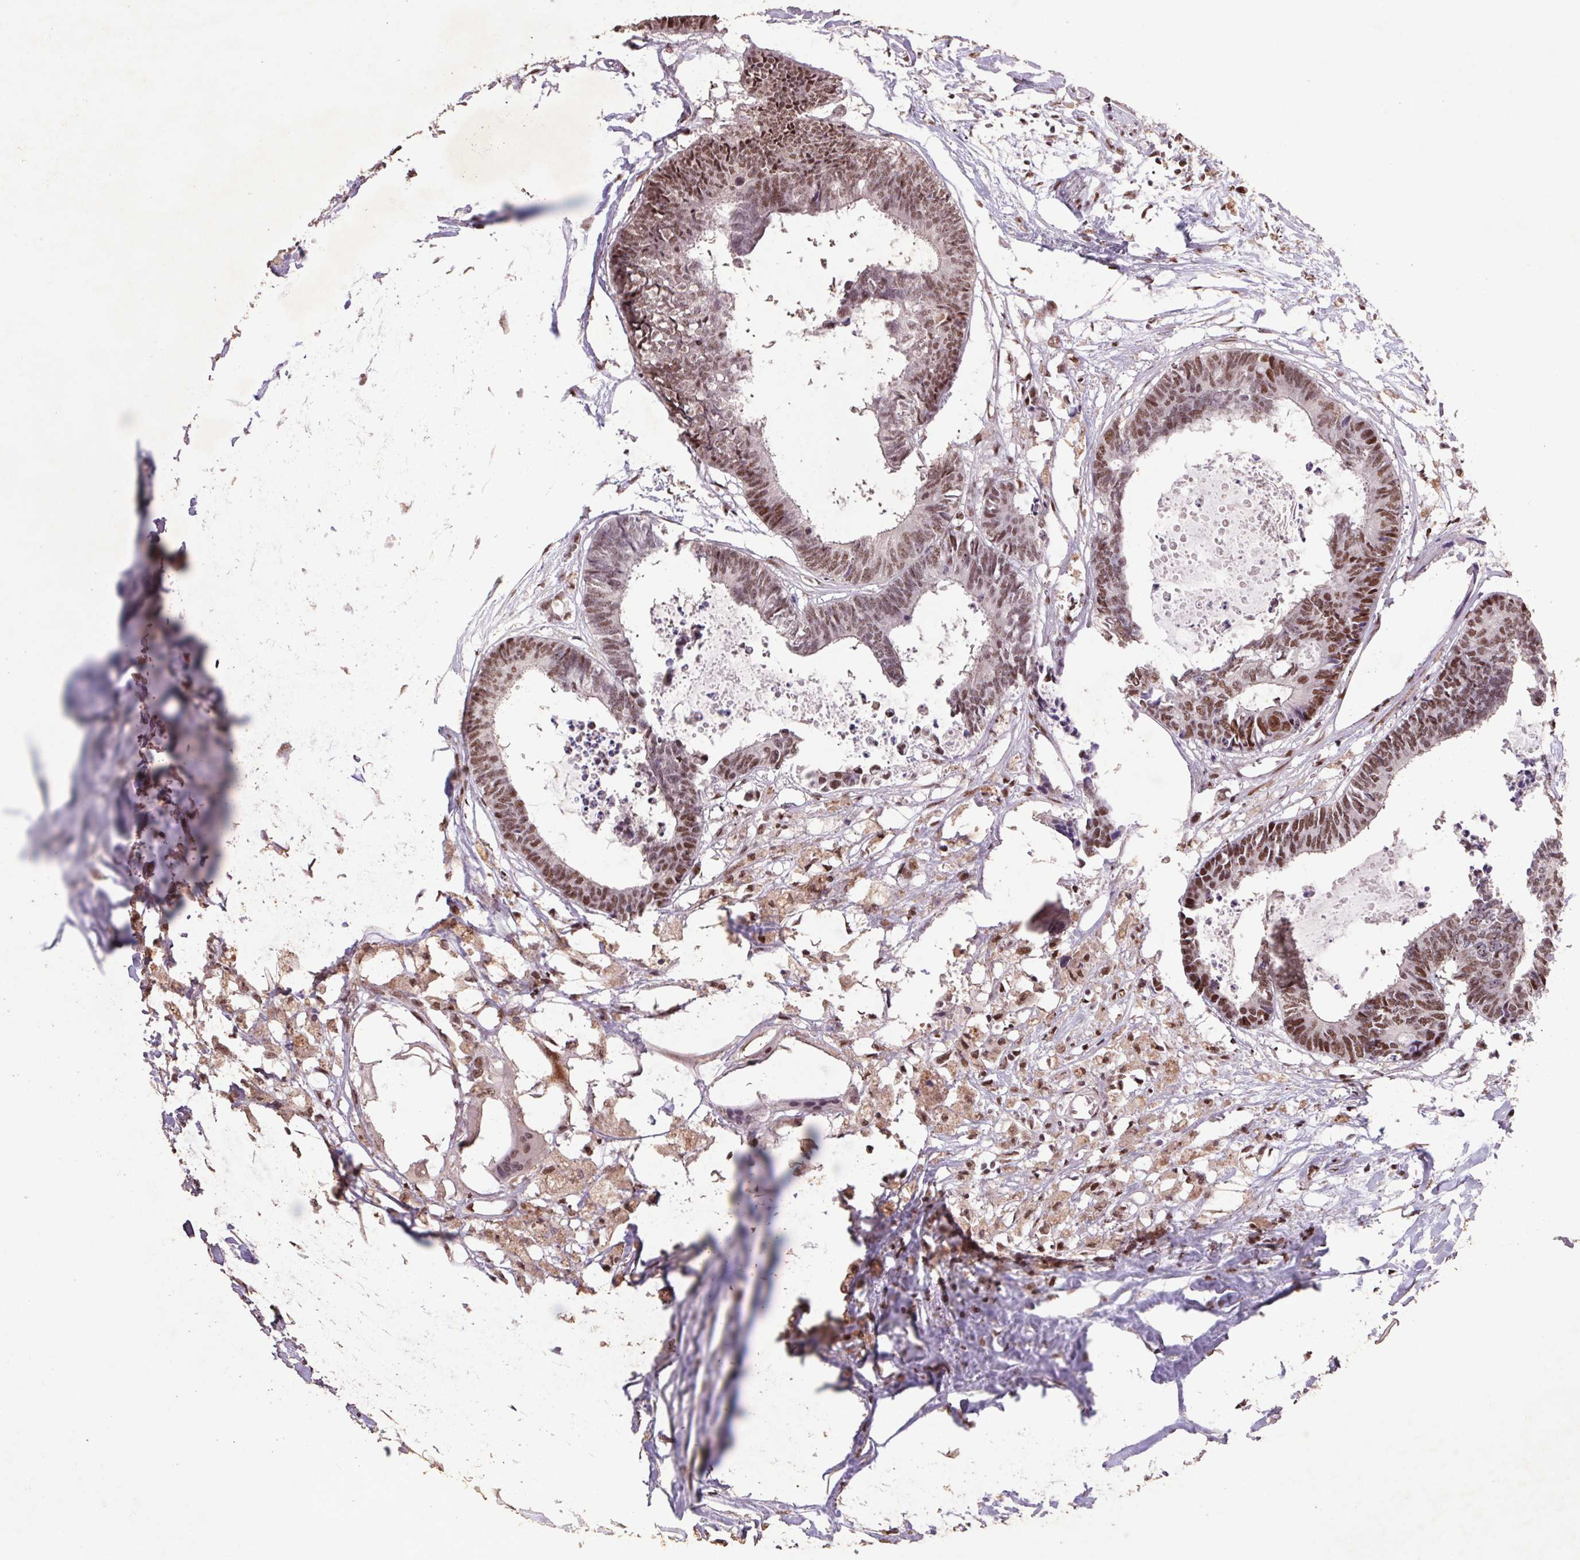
{"staining": {"intensity": "moderate", "quantity": ">75%", "location": "nuclear"}, "tissue": "colorectal cancer", "cell_type": "Tumor cells", "image_type": "cancer", "snomed": [{"axis": "morphology", "description": "Adenocarcinoma, NOS"}, {"axis": "topography", "description": "Colon"}, {"axis": "topography", "description": "Rectum"}], "caption": "Tumor cells show moderate nuclear expression in approximately >75% of cells in colorectal cancer (adenocarcinoma). (brown staining indicates protein expression, while blue staining denotes nuclei).", "gene": "LDLRAD4", "patient": {"sex": "male", "age": 57}}